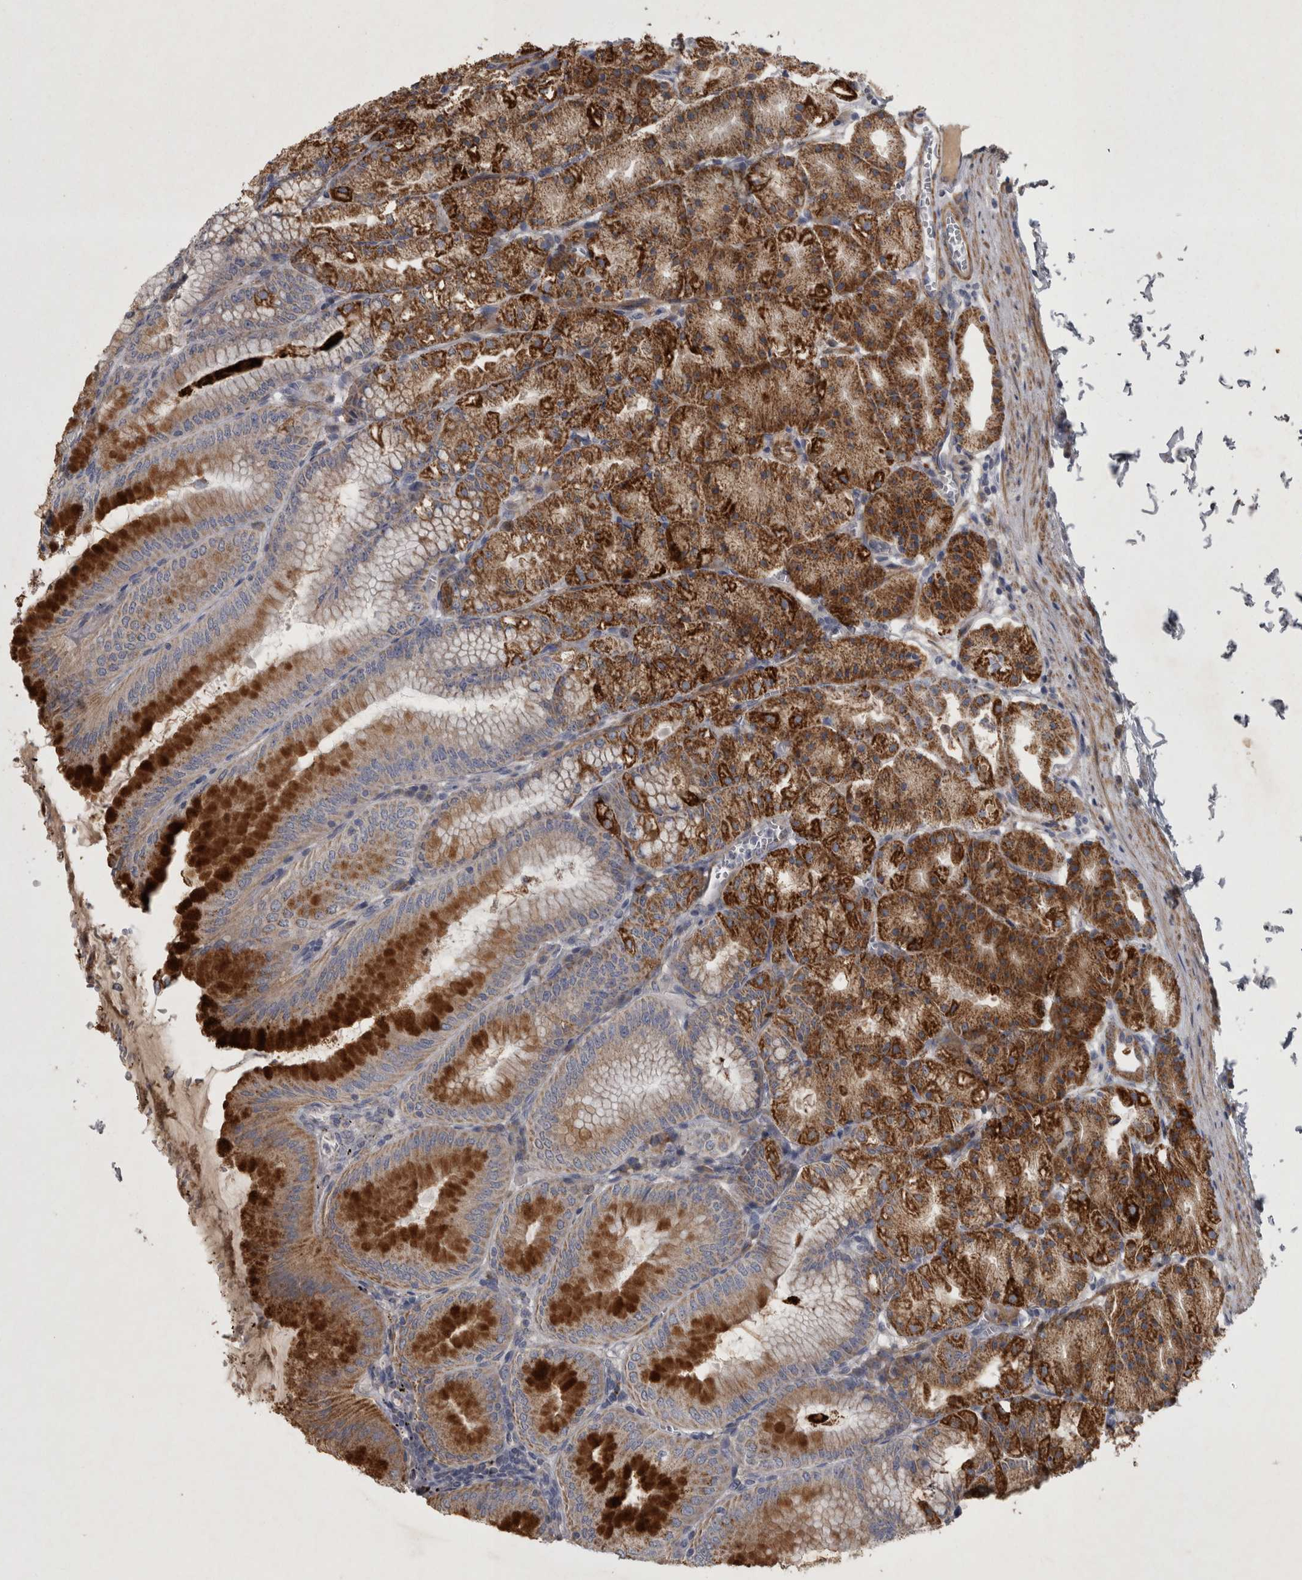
{"staining": {"intensity": "strong", "quantity": "25%-75%", "location": "cytoplasmic/membranous"}, "tissue": "stomach", "cell_type": "Glandular cells", "image_type": "normal", "snomed": [{"axis": "morphology", "description": "Normal tissue, NOS"}, {"axis": "topography", "description": "Stomach, lower"}], "caption": "Normal stomach shows strong cytoplasmic/membranous staining in approximately 25%-75% of glandular cells (DAB (3,3'-diaminobenzidine) IHC with brightfield microscopy, high magnification)..", "gene": "DBT", "patient": {"sex": "male", "age": 71}}